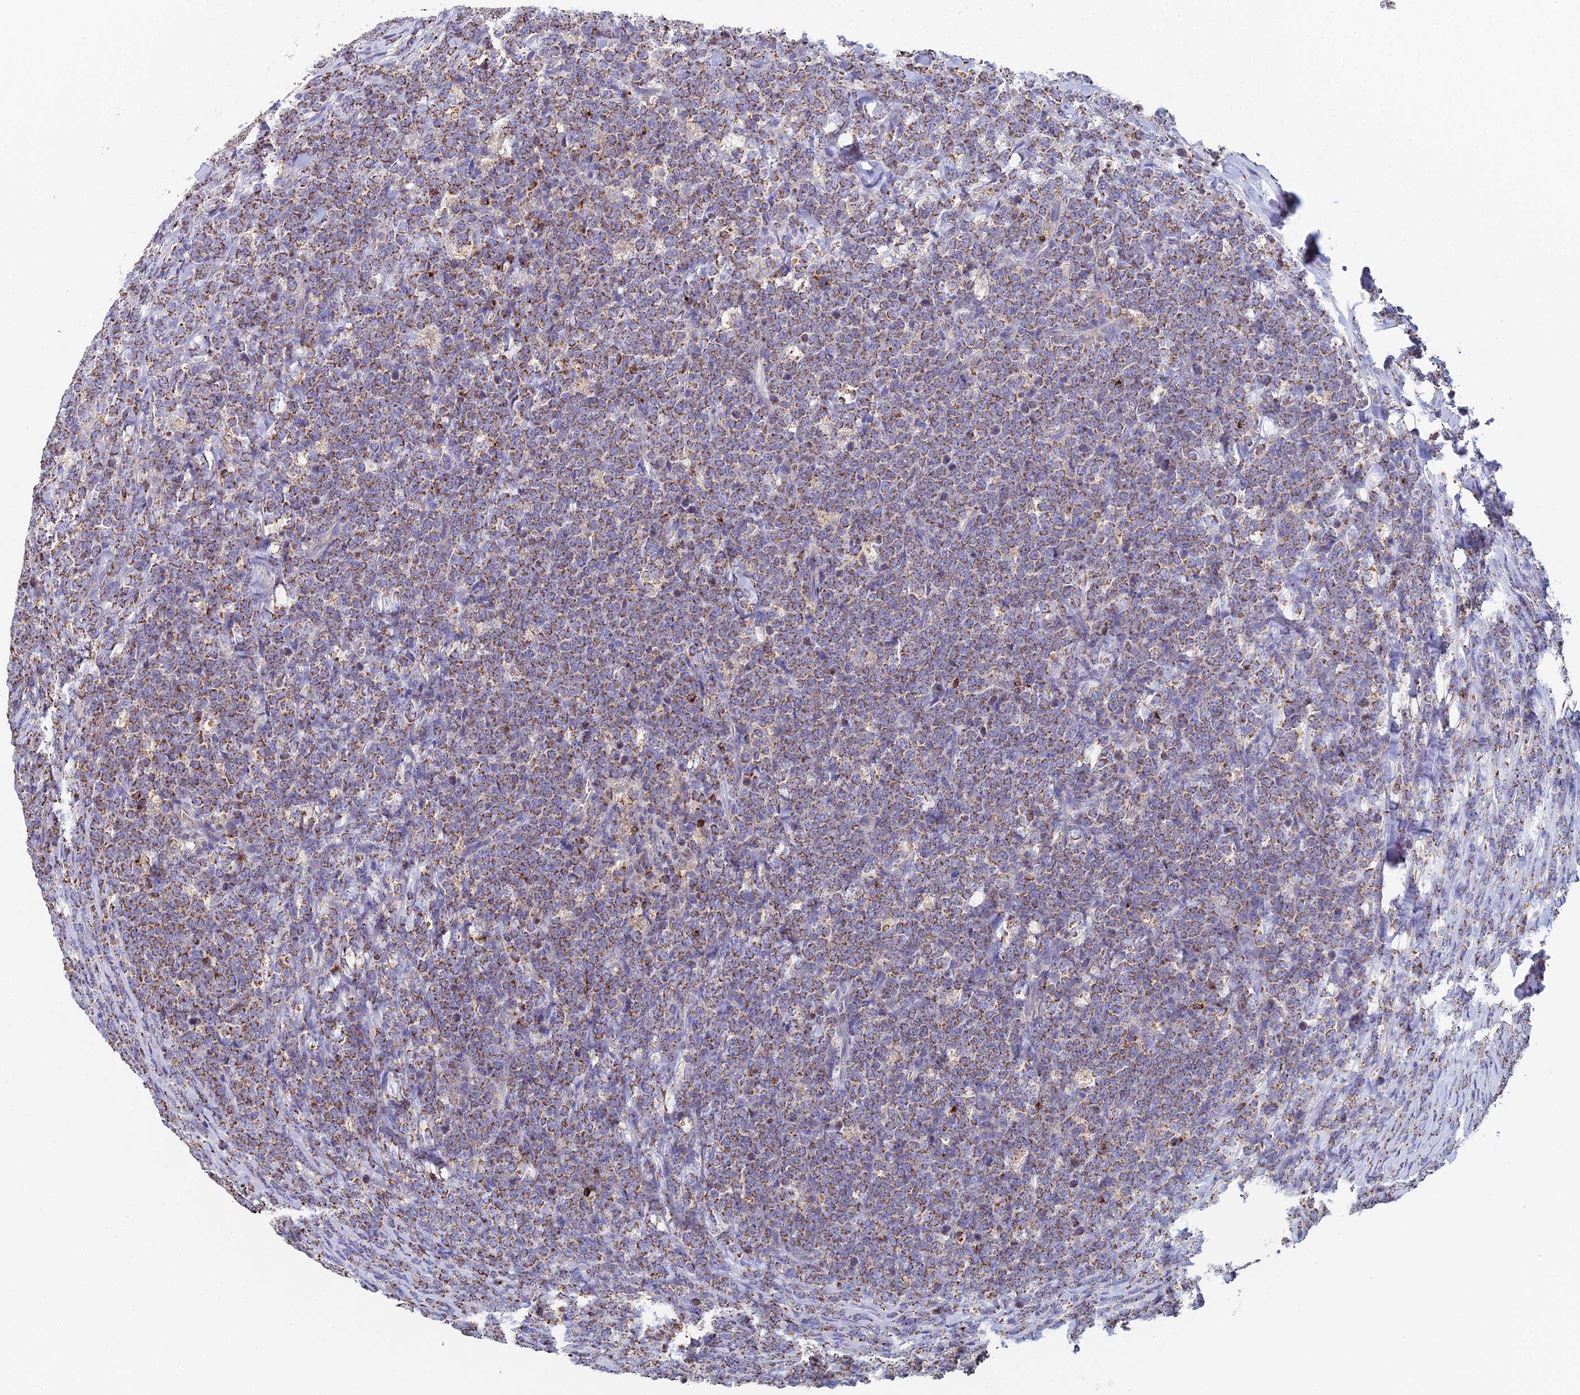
{"staining": {"intensity": "moderate", "quantity": ">75%", "location": "cytoplasmic/membranous"}, "tissue": "lymphoma", "cell_type": "Tumor cells", "image_type": "cancer", "snomed": [{"axis": "morphology", "description": "Malignant lymphoma, non-Hodgkin's type, High grade"}, {"axis": "topography", "description": "Small intestine"}], "caption": "Moderate cytoplasmic/membranous expression for a protein is seen in about >75% of tumor cells of lymphoma using IHC.", "gene": "SPOCK2", "patient": {"sex": "male", "age": 8}}